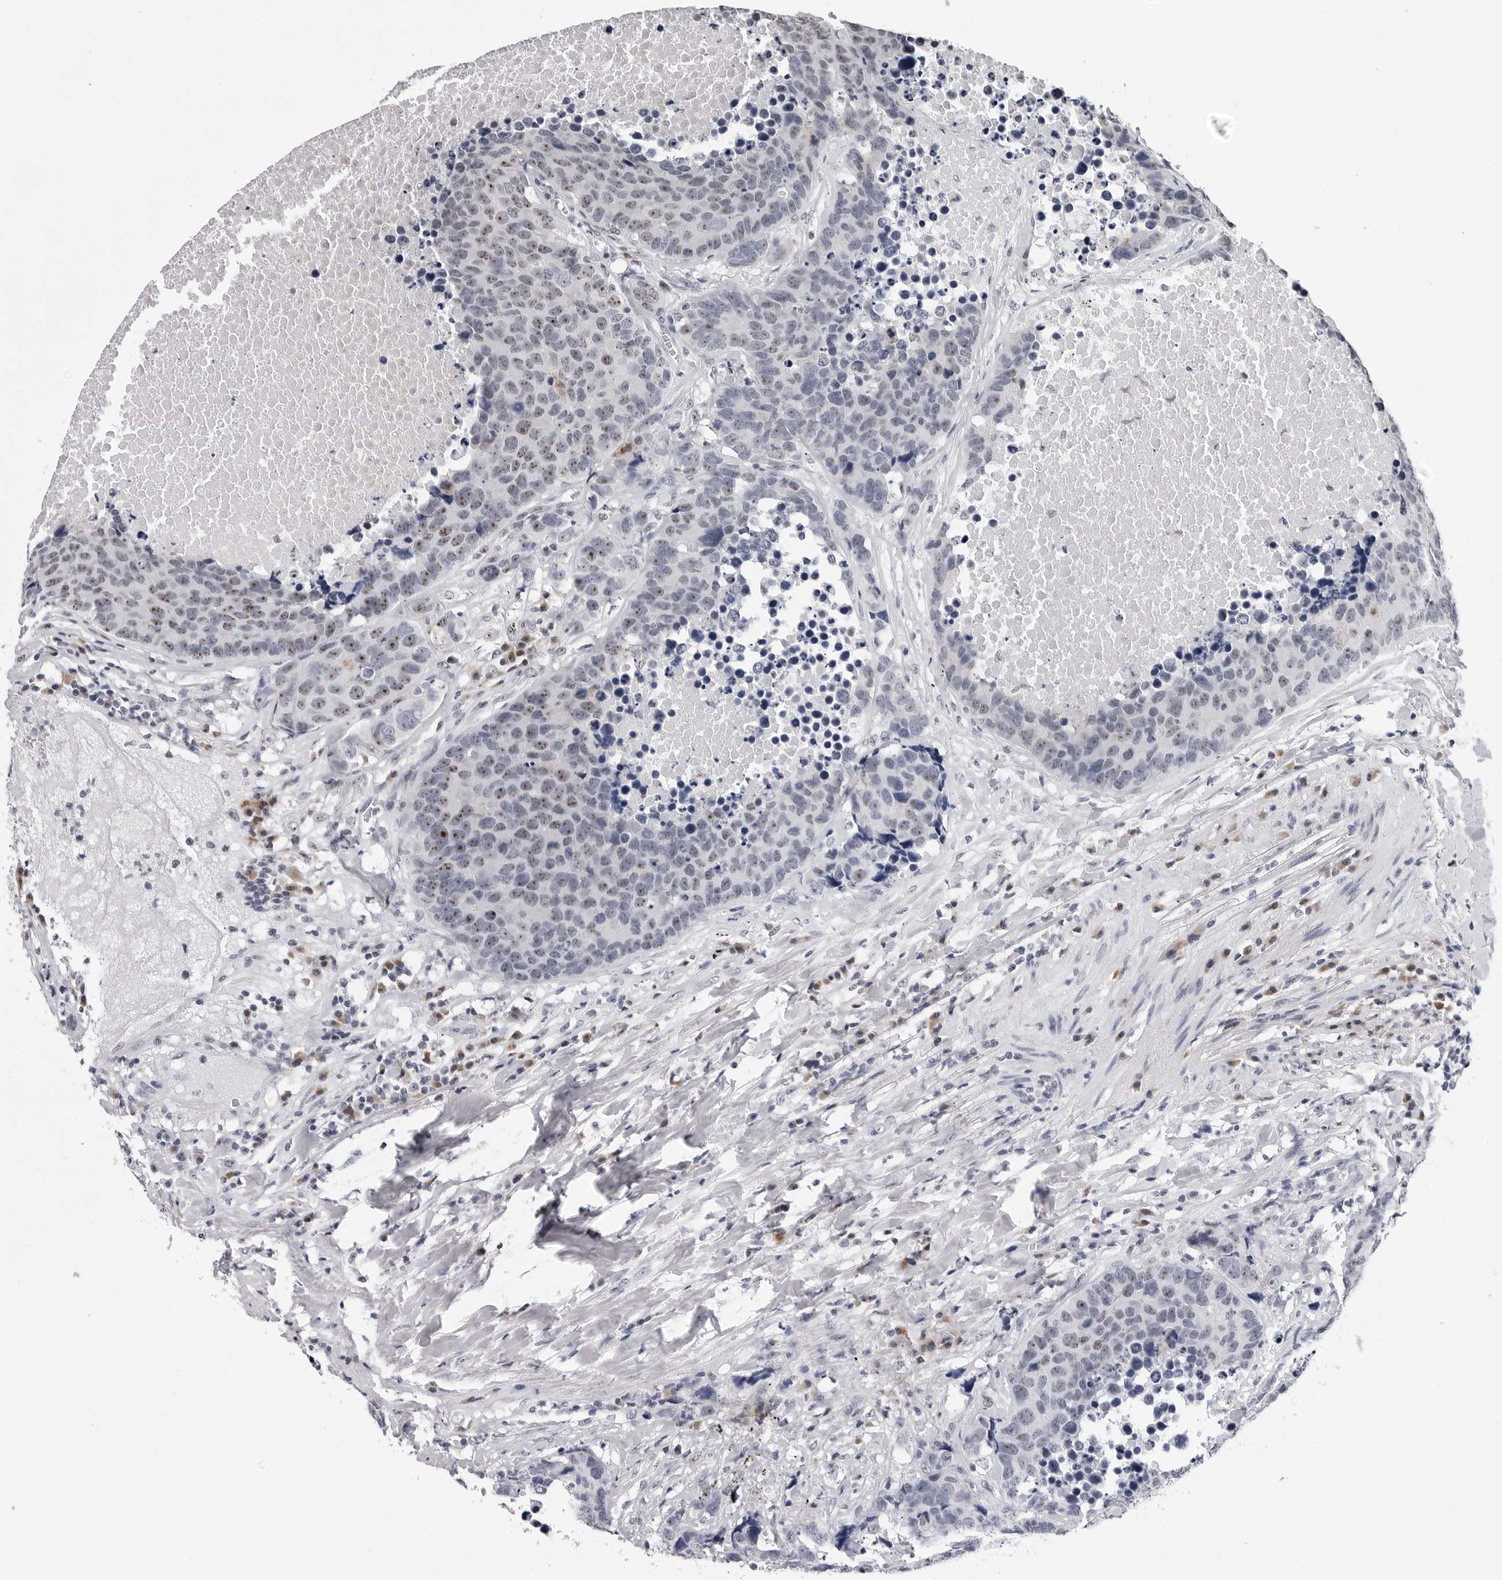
{"staining": {"intensity": "moderate", "quantity": "<25%", "location": "nuclear"}, "tissue": "carcinoid", "cell_type": "Tumor cells", "image_type": "cancer", "snomed": [{"axis": "morphology", "description": "Carcinoid, malignant, NOS"}, {"axis": "topography", "description": "Lung"}], "caption": "DAB immunohistochemical staining of human carcinoid (malignant) displays moderate nuclear protein expression in about <25% of tumor cells. (DAB IHC with brightfield microscopy, high magnification).", "gene": "GNL2", "patient": {"sex": "male", "age": 60}}